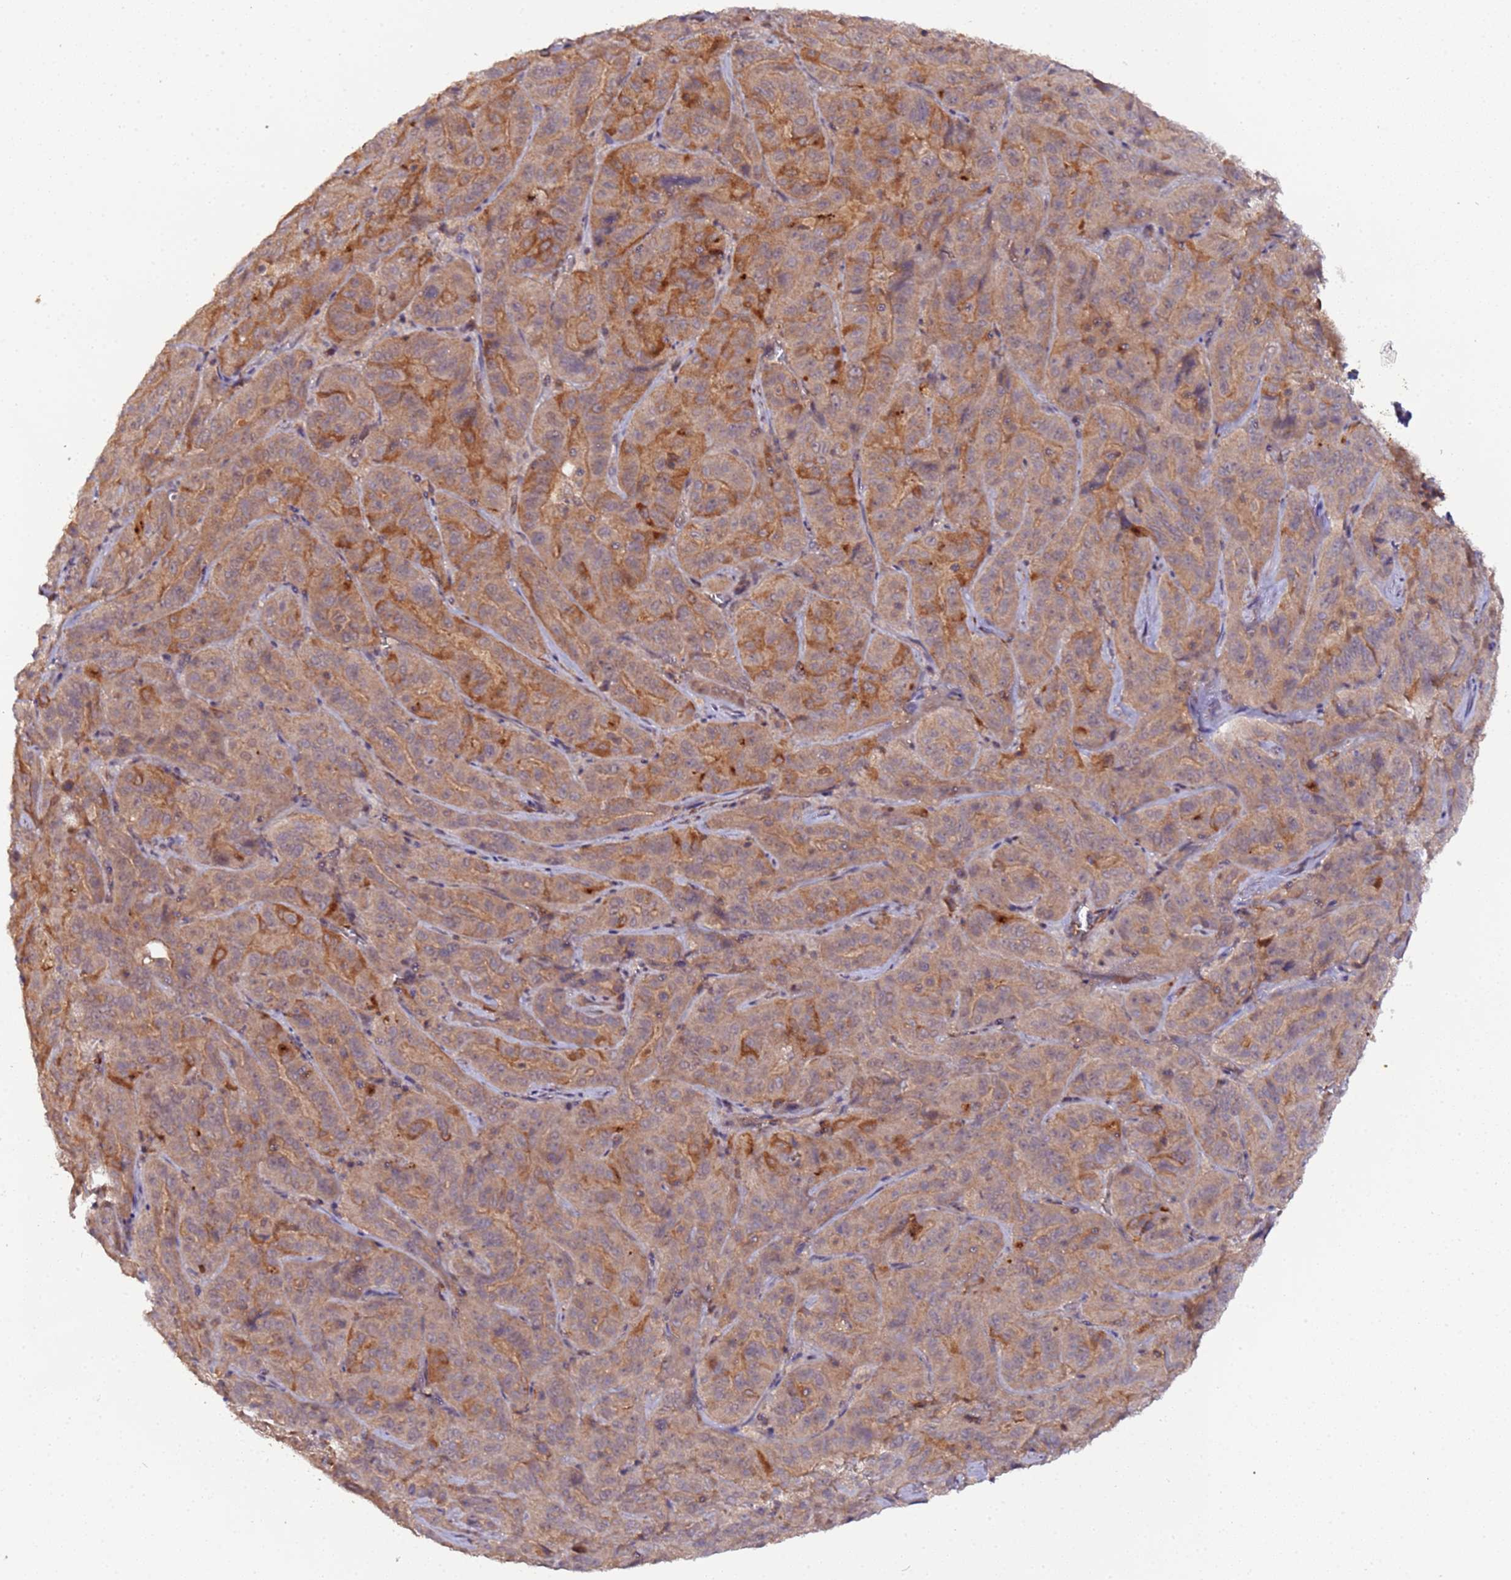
{"staining": {"intensity": "moderate", "quantity": ">75%", "location": "cytoplasmic/membranous"}, "tissue": "pancreatic cancer", "cell_type": "Tumor cells", "image_type": "cancer", "snomed": [{"axis": "morphology", "description": "Adenocarcinoma, NOS"}, {"axis": "topography", "description": "Pancreas"}], "caption": "A medium amount of moderate cytoplasmic/membranous expression is identified in approximately >75% of tumor cells in pancreatic cancer tissue. The staining was performed using DAB (3,3'-diaminobenzidine), with brown indicating positive protein expression. Nuclei are stained blue with hematoxylin.", "gene": "TRIM26", "patient": {"sex": "male", "age": 63}}